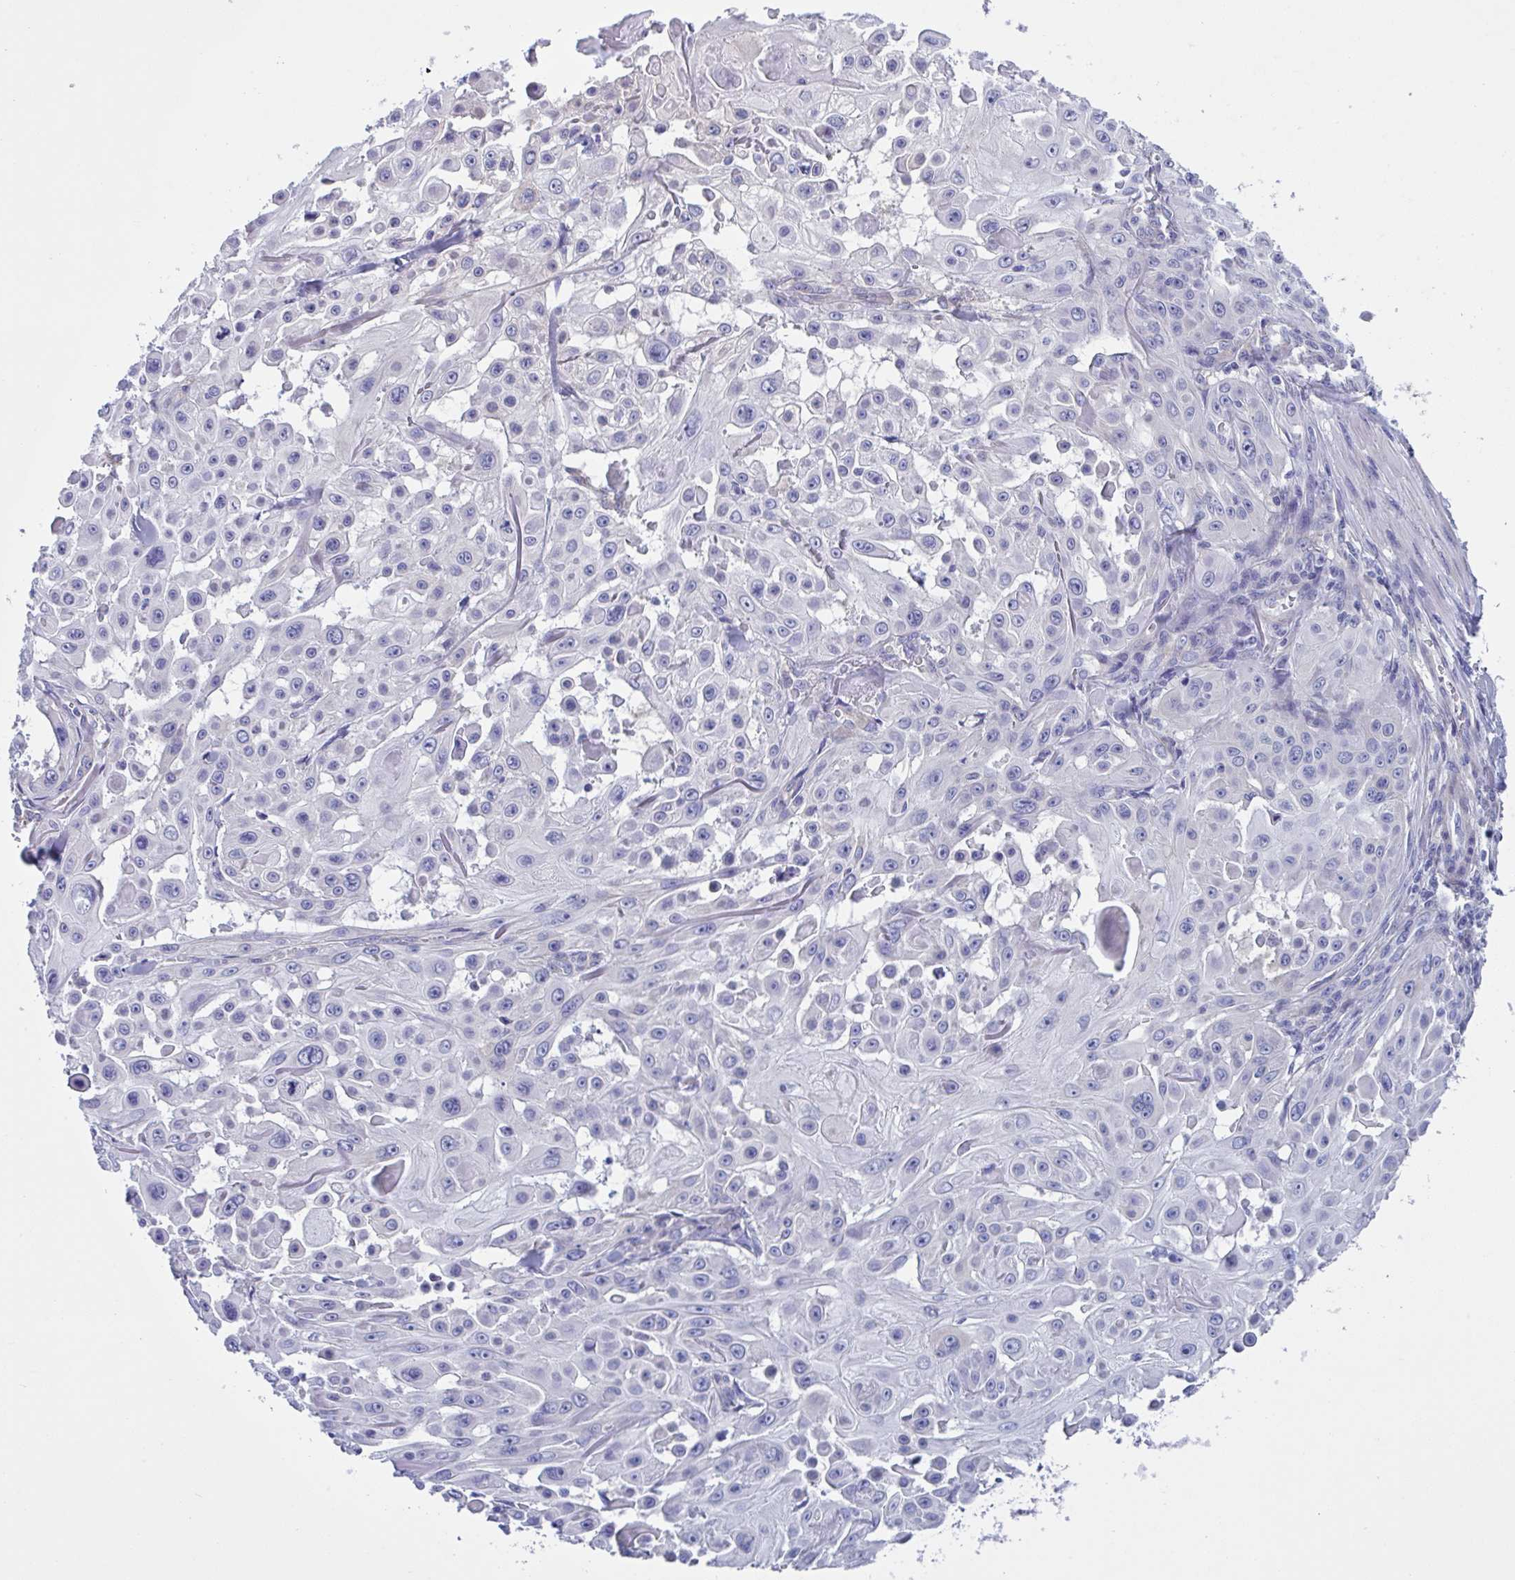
{"staining": {"intensity": "negative", "quantity": "none", "location": "none"}, "tissue": "skin cancer", "cell_type": "Tumor cells", "image_type": "cancer", "snomed": [{"axis": "morphology", "description": "Squamous cell carcinoma, NOS"}, {"axis": "topography", "description": "Skin"}], "caption": "A high-resolution photomicrograph shows immunohistochemistry staining of skin cancer (squamous cell carcinoma), which demonstrates no significant expression in tumor cells.", "gene": "LPIN3", "patient": {"sex": "male", "age": 91}}